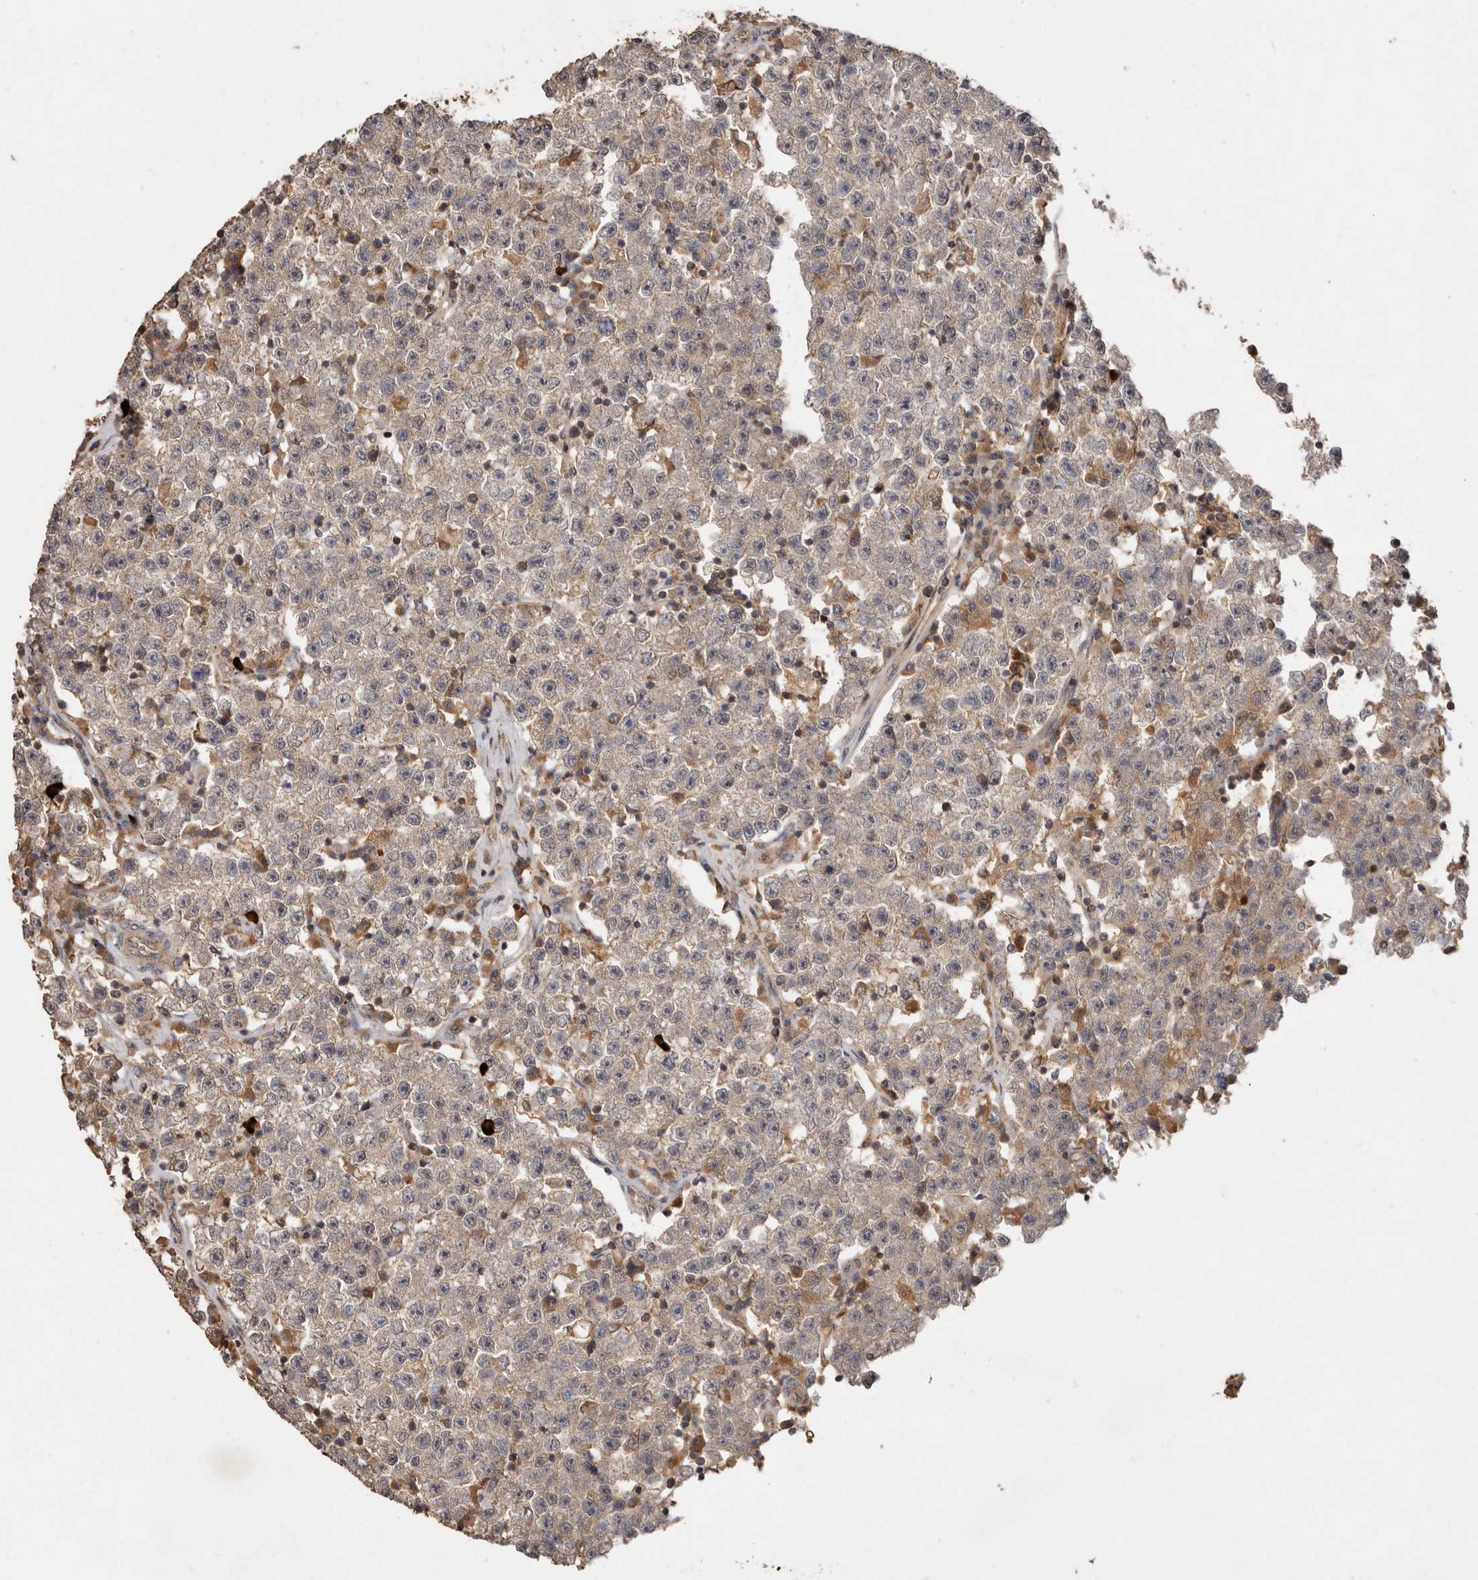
{"staining": {"intensity": "weak", "quantity": "25%-75%", "location": "cytoplasmic/membranous"}, "tissue": "testis cancer", "cell_type": "Tumor cells", "image_type": "cancer", "snomed": [{"axis": "morphology", "description": "Seminoma, NOS"}, {"axis": "topography", "description": "Testis"}], "caption": "The image exhibits a brown stain indicating the presence of a protein in the cytoplasmic/membranous of tumor cells in seminoma (testis).", "gene": "RWDD1", "patient": {"sex": "male", "age": 22}}